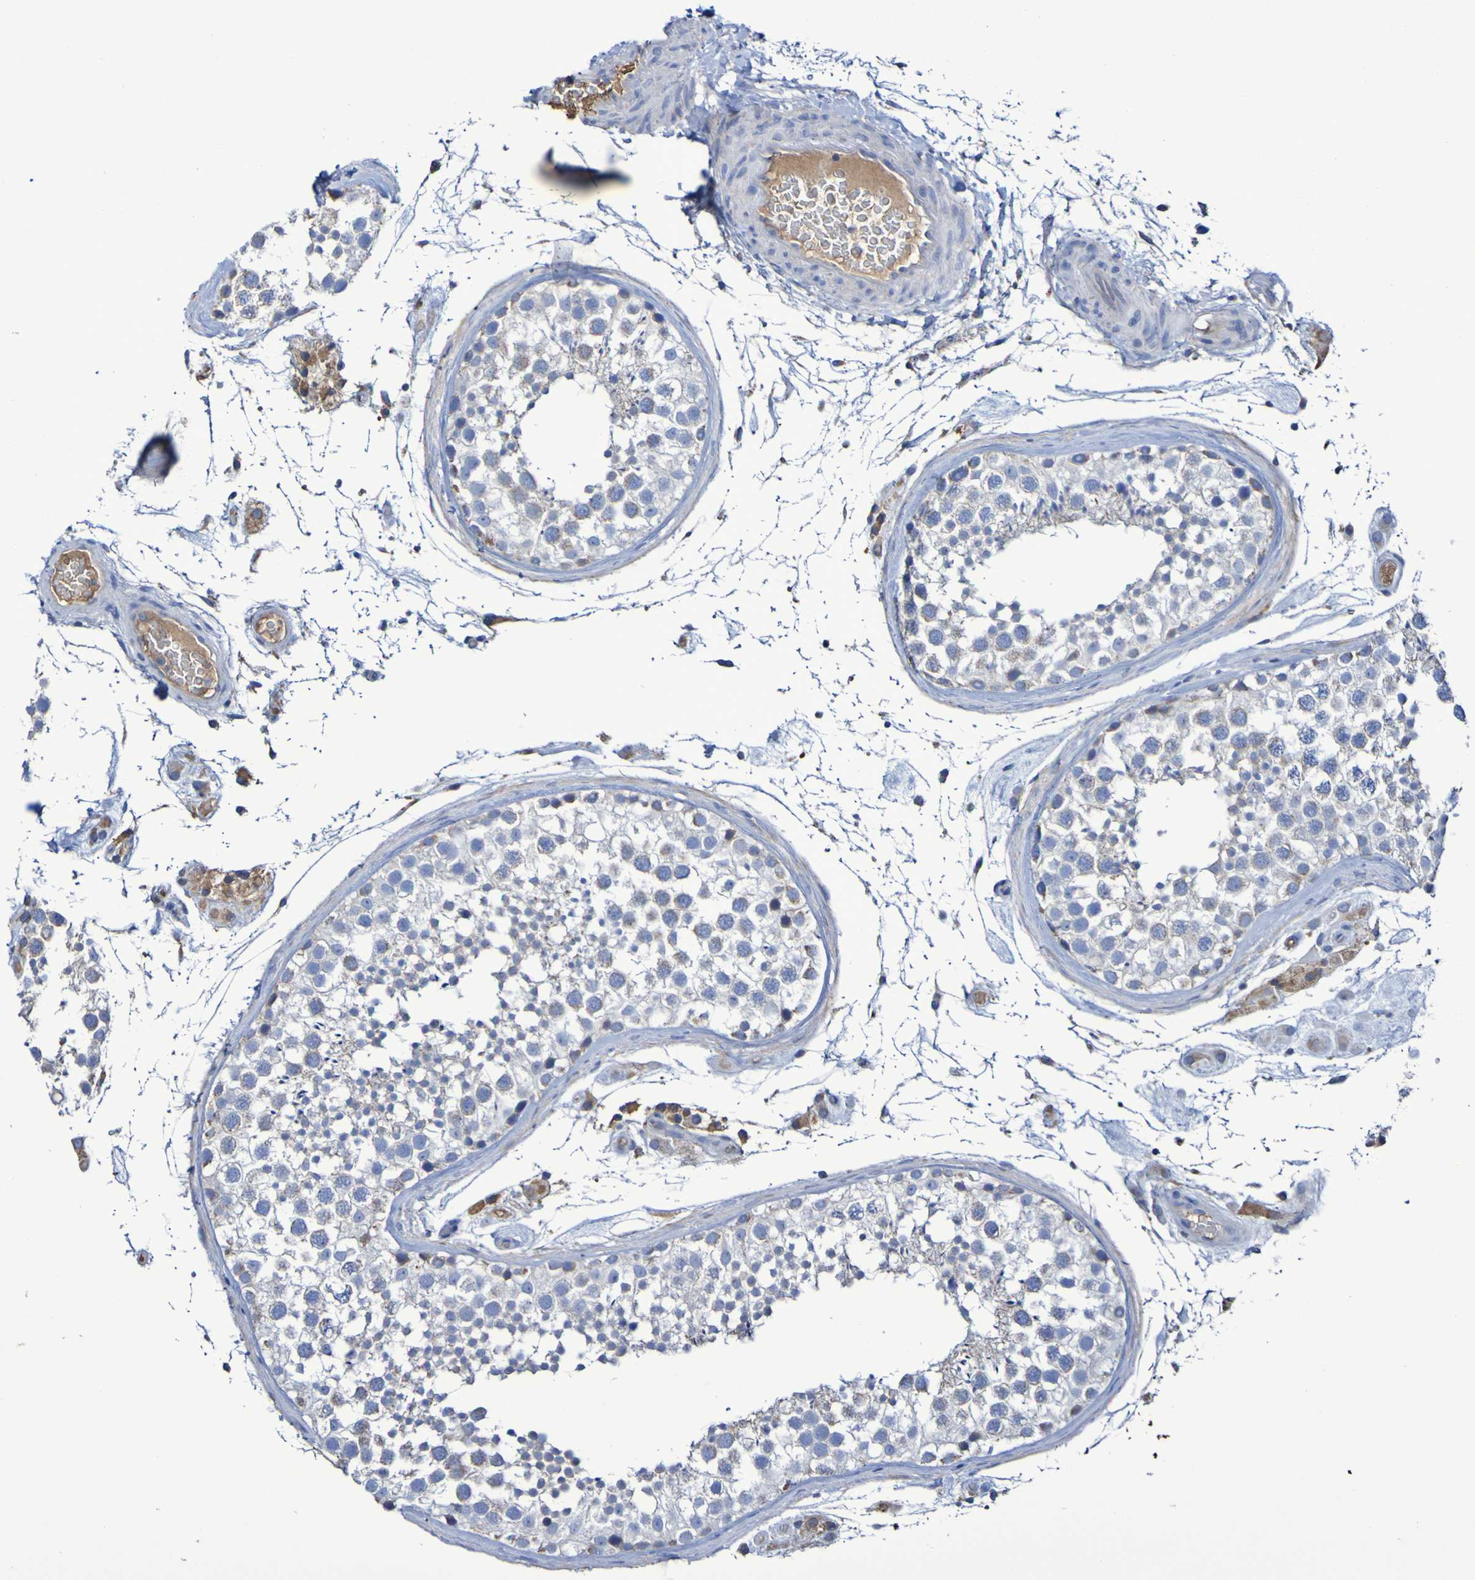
{"staining": {"intensity": "weak", "quantity": "25%-75%", "location": "cytoplasmic/membranous"}, "tissue": "testis", "cell_type": "Cells in seminiferous ducts", "image_type": "normal", "snomed": [{"axis": "morphology", "description": "Normal tissue, NOS"}, {"axis": "topography", "description": "Testis"}], "caption": "This histopathology image reveals IHC staining of benign human testis, with low weak cytoplasmic/membranous expression in approximately 25%-75% of cells in seminiferous ducts.", "gene": "CNTN2", "patient": {"sex": "male", "age": 46}}